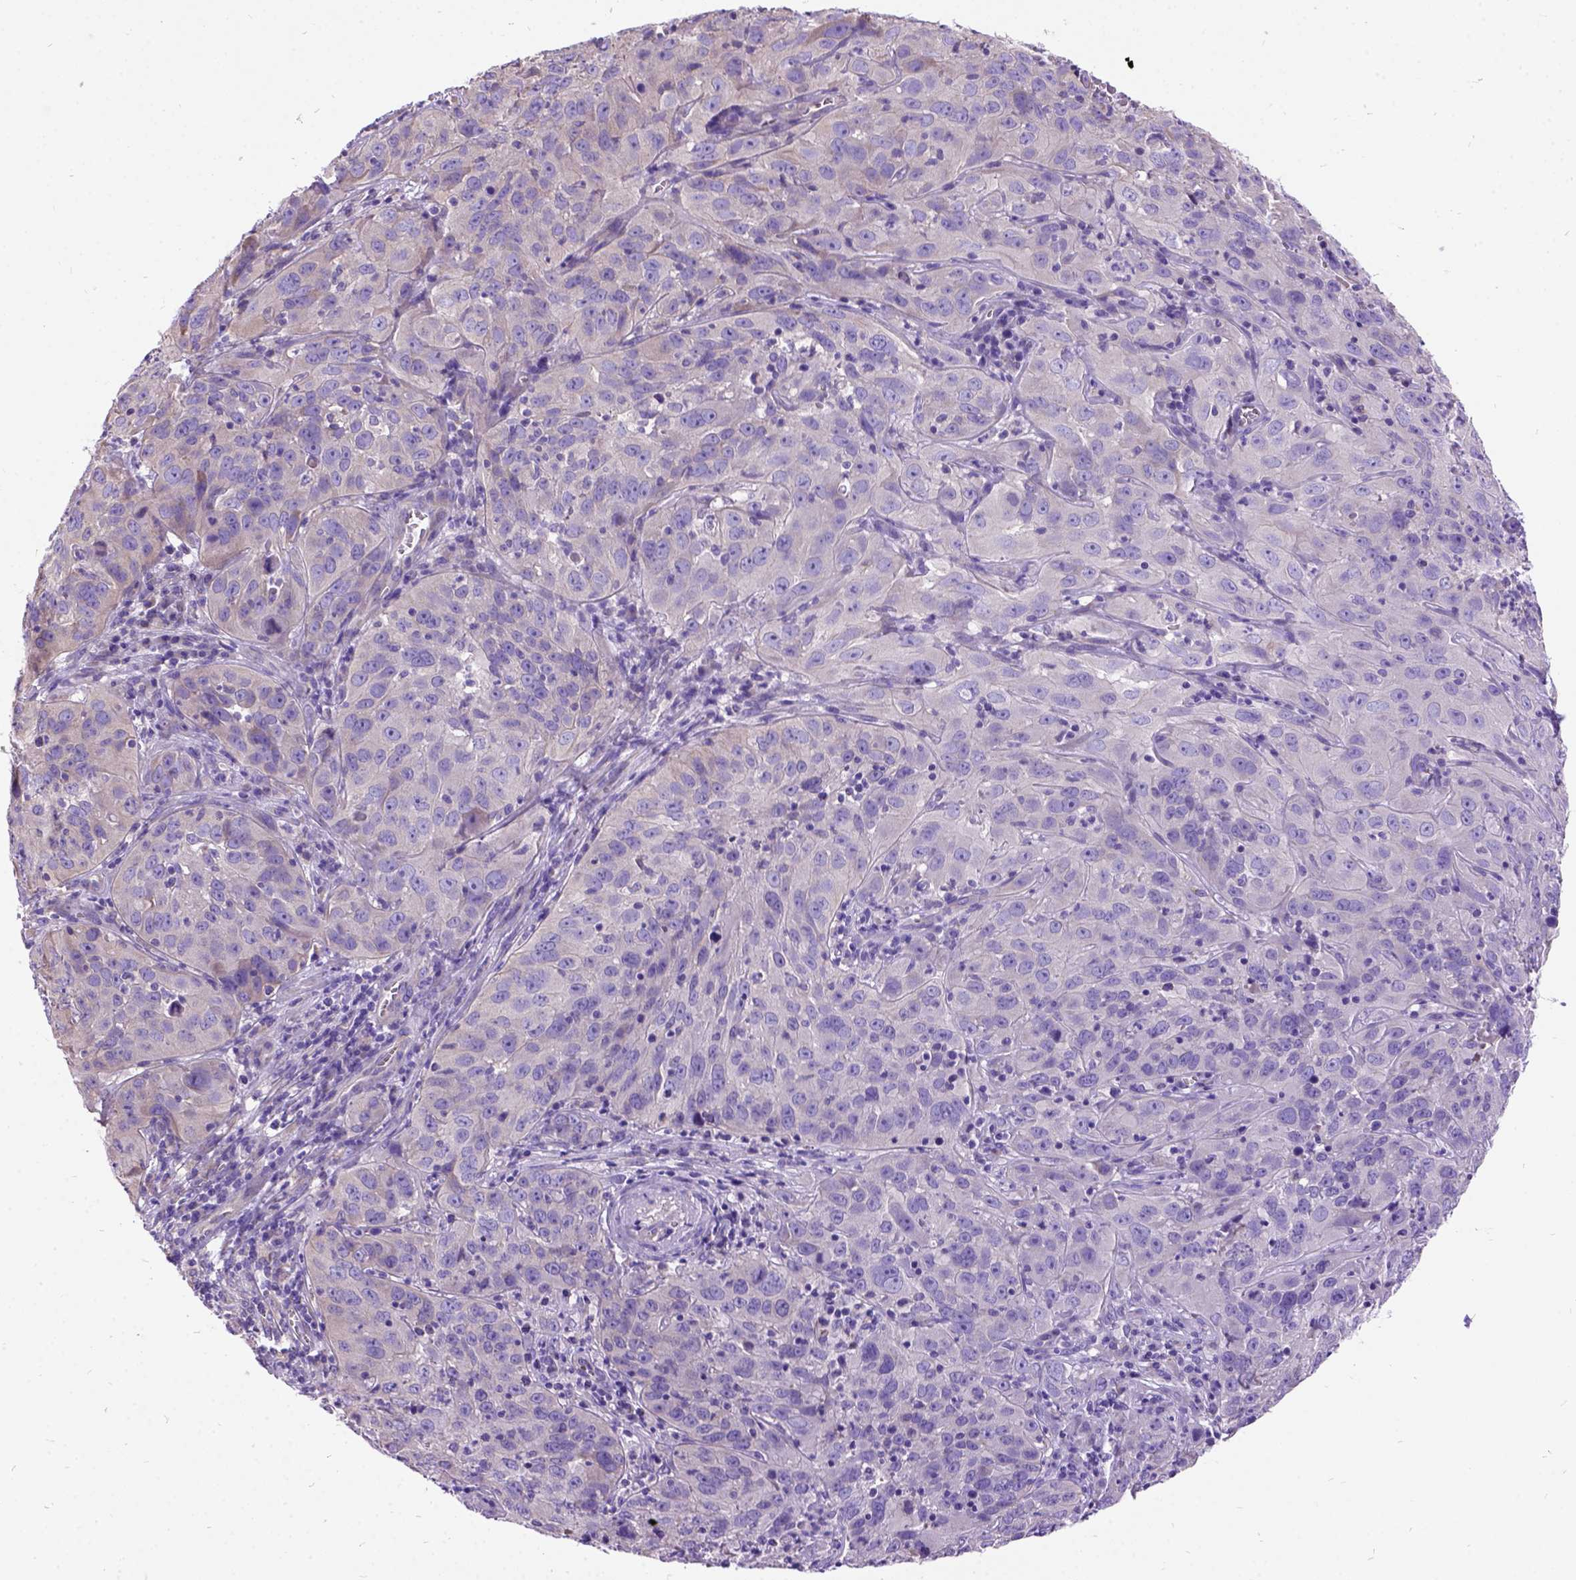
{"staining": {"intensity": "negative", "quantity": "none", "location": "none"}, "tissue": "cervical cancer", "cell_type": "Tumor cells", "image_type": "cancer", "snomed": [{"axis": "morphology", "description": "Squamous cell carcinoma, NOS"}, {"axis": "topography", "description": "Cervix"}], "caption": "Cervical squamous cell carcinoma was stained to show a protein in brown. There is no significant staining in tumor cells.", "gene": "CFAP54", "patient": {"sex": "female", "age": 32}}